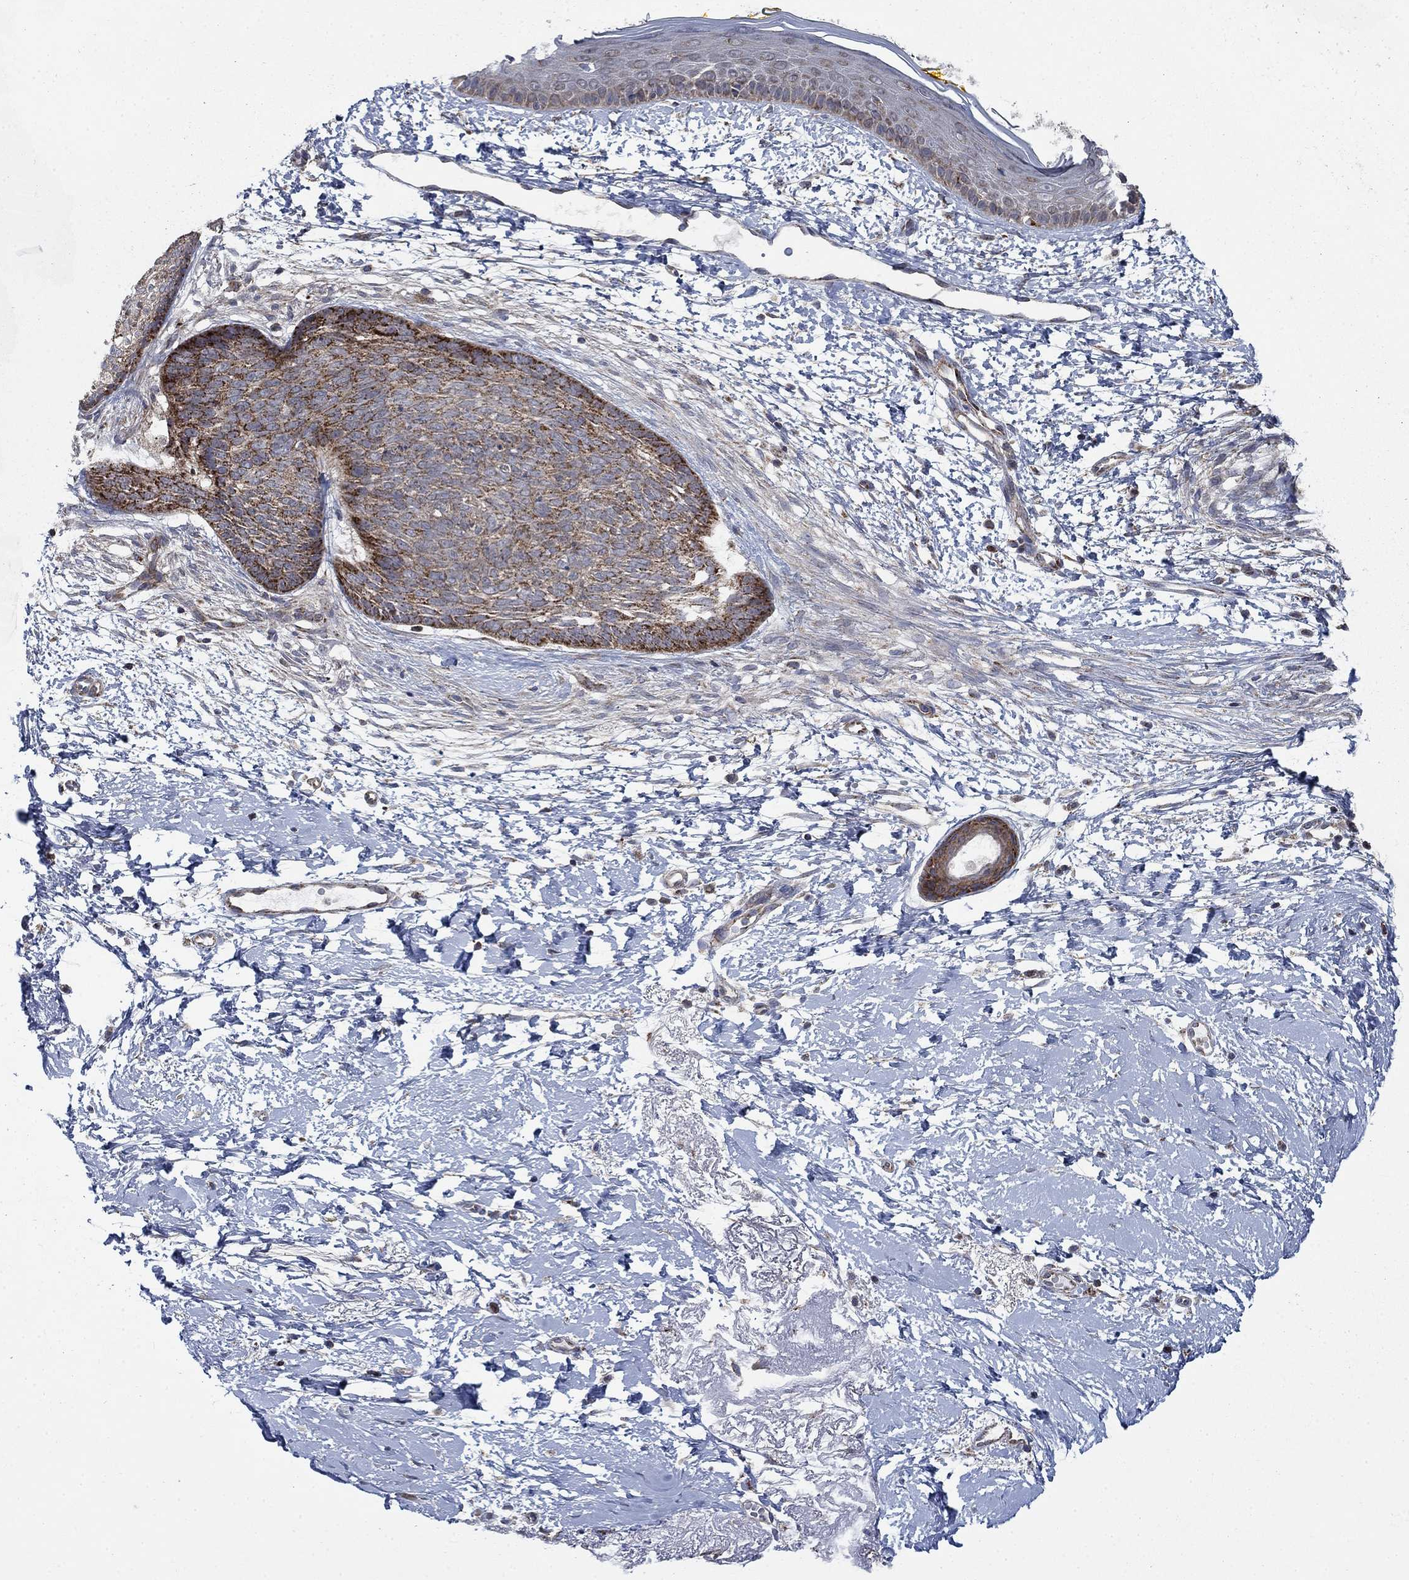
{"staining": {"intensity": "strong", "quantity": ">75%", "location": "cytoplasmic/membranous"}, "tissue": "skin cancer", "cell_type": "Tumor cells", "image_type": "cancer", "snomed": [{"axis": "morphology", "description": "Normal tissue, NOS"}, {"axis": "morphology", "description": "Basal cell carcinoma"}, {"axis": "topography", "description": "Skin"}], "caption": "Protein staining by IHC demonstrates strong cytoplasmic/membranous staining in about >75% of tumor cells in skin cancer (basal cell carcinoma).", "gene": "NME7", "patient": {"sex": "male", "age": 84}}